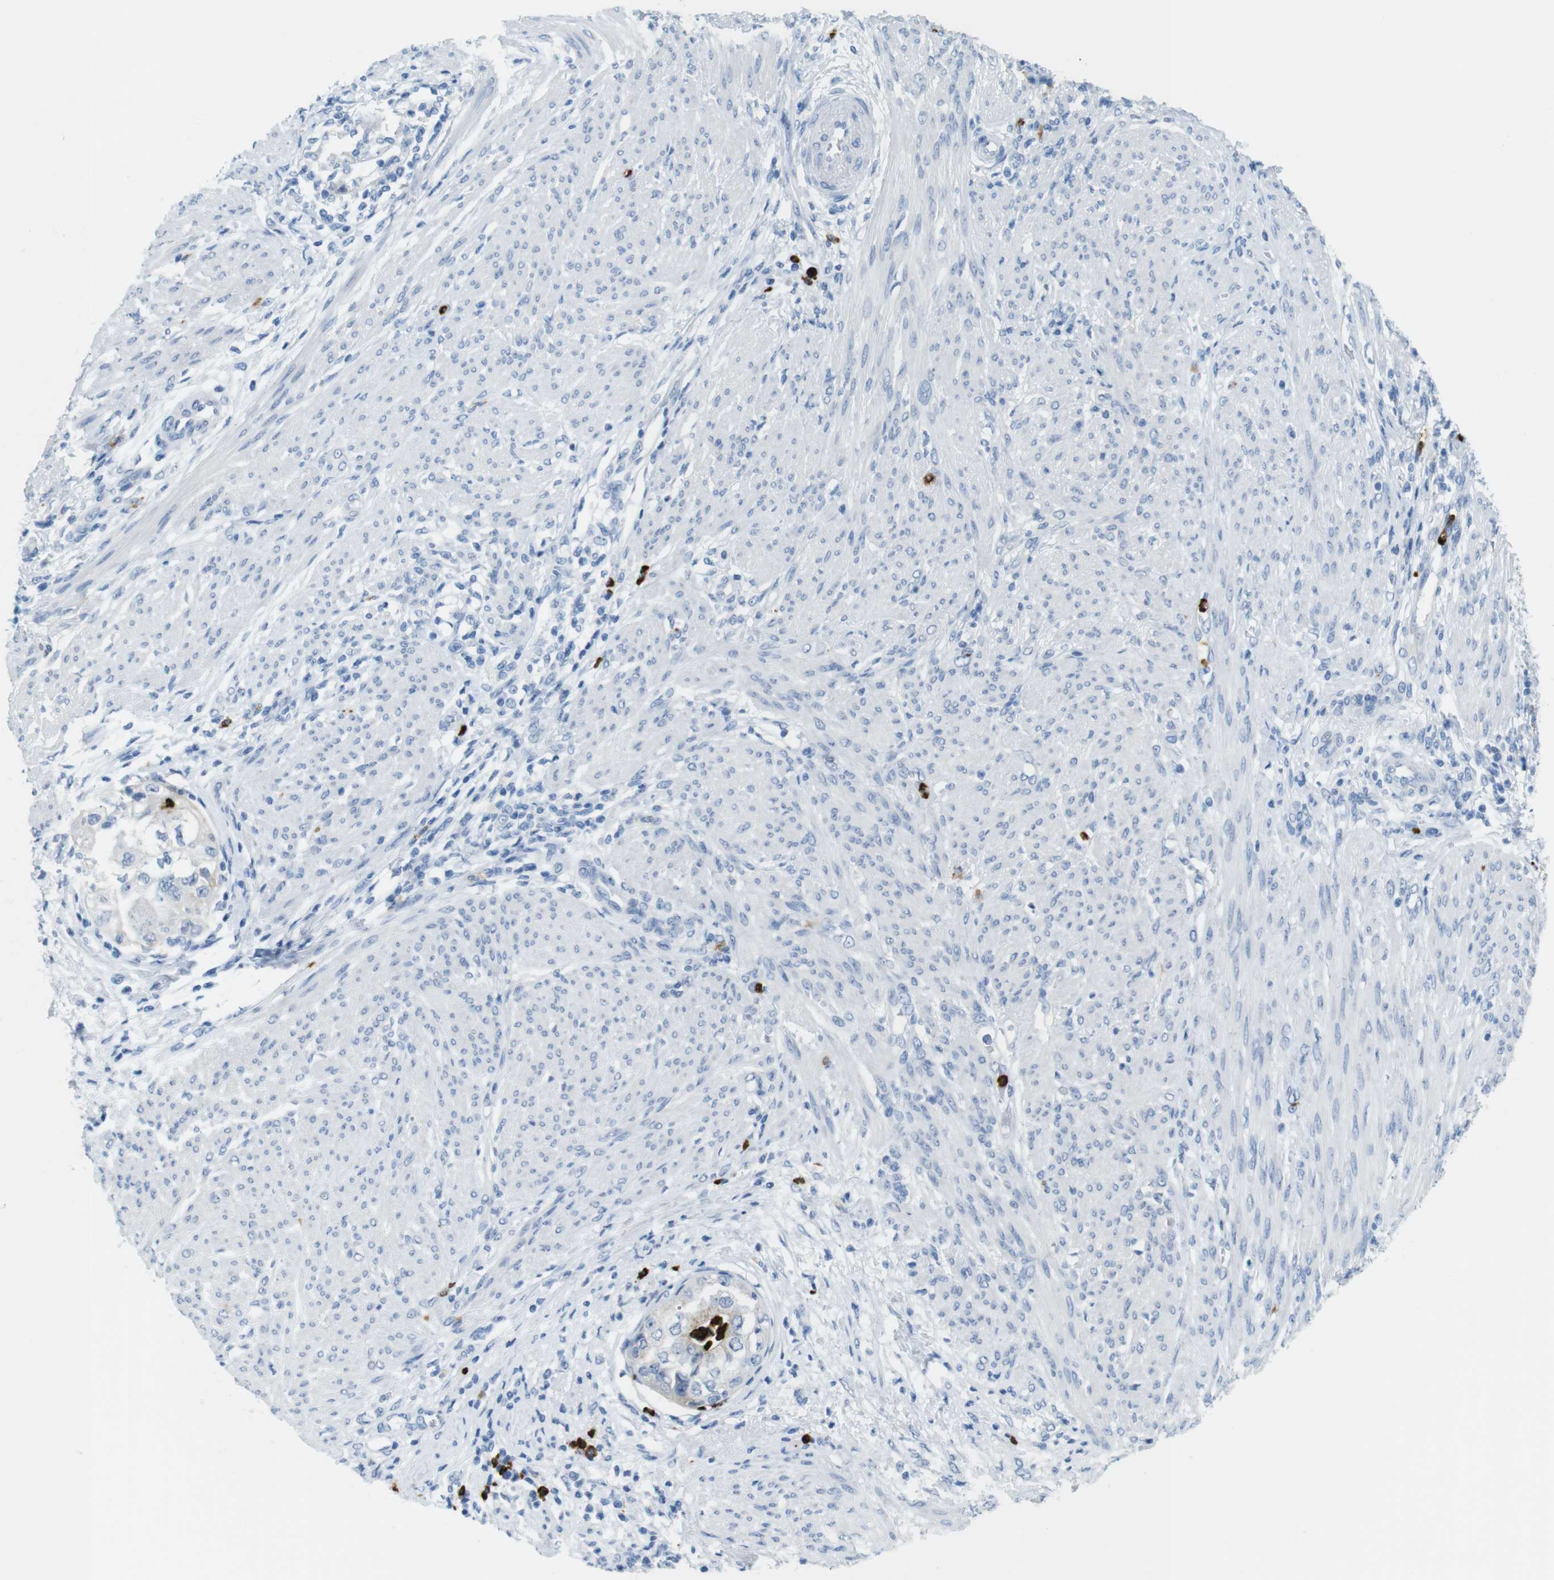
{"staining": {"intensity": "negative", "quantity": "none", "location": "none"}, "tissue": "endometrial cancer", "cell_type": "Tumor cells", "image_type": "cancer", "snomed": [{"axis": "morphology", "description": "Adenocarcinoma, NOS"}, {"axis": "topography", "description": "Endometrium"}], "caption": "Immunohistochemical staining of human endometrial cancer (adenocarcinoma) demonstrates no significant staining in tumor cells.", "gene": "MCEMP1", "patient": {"sex": "female", "age": 85}}